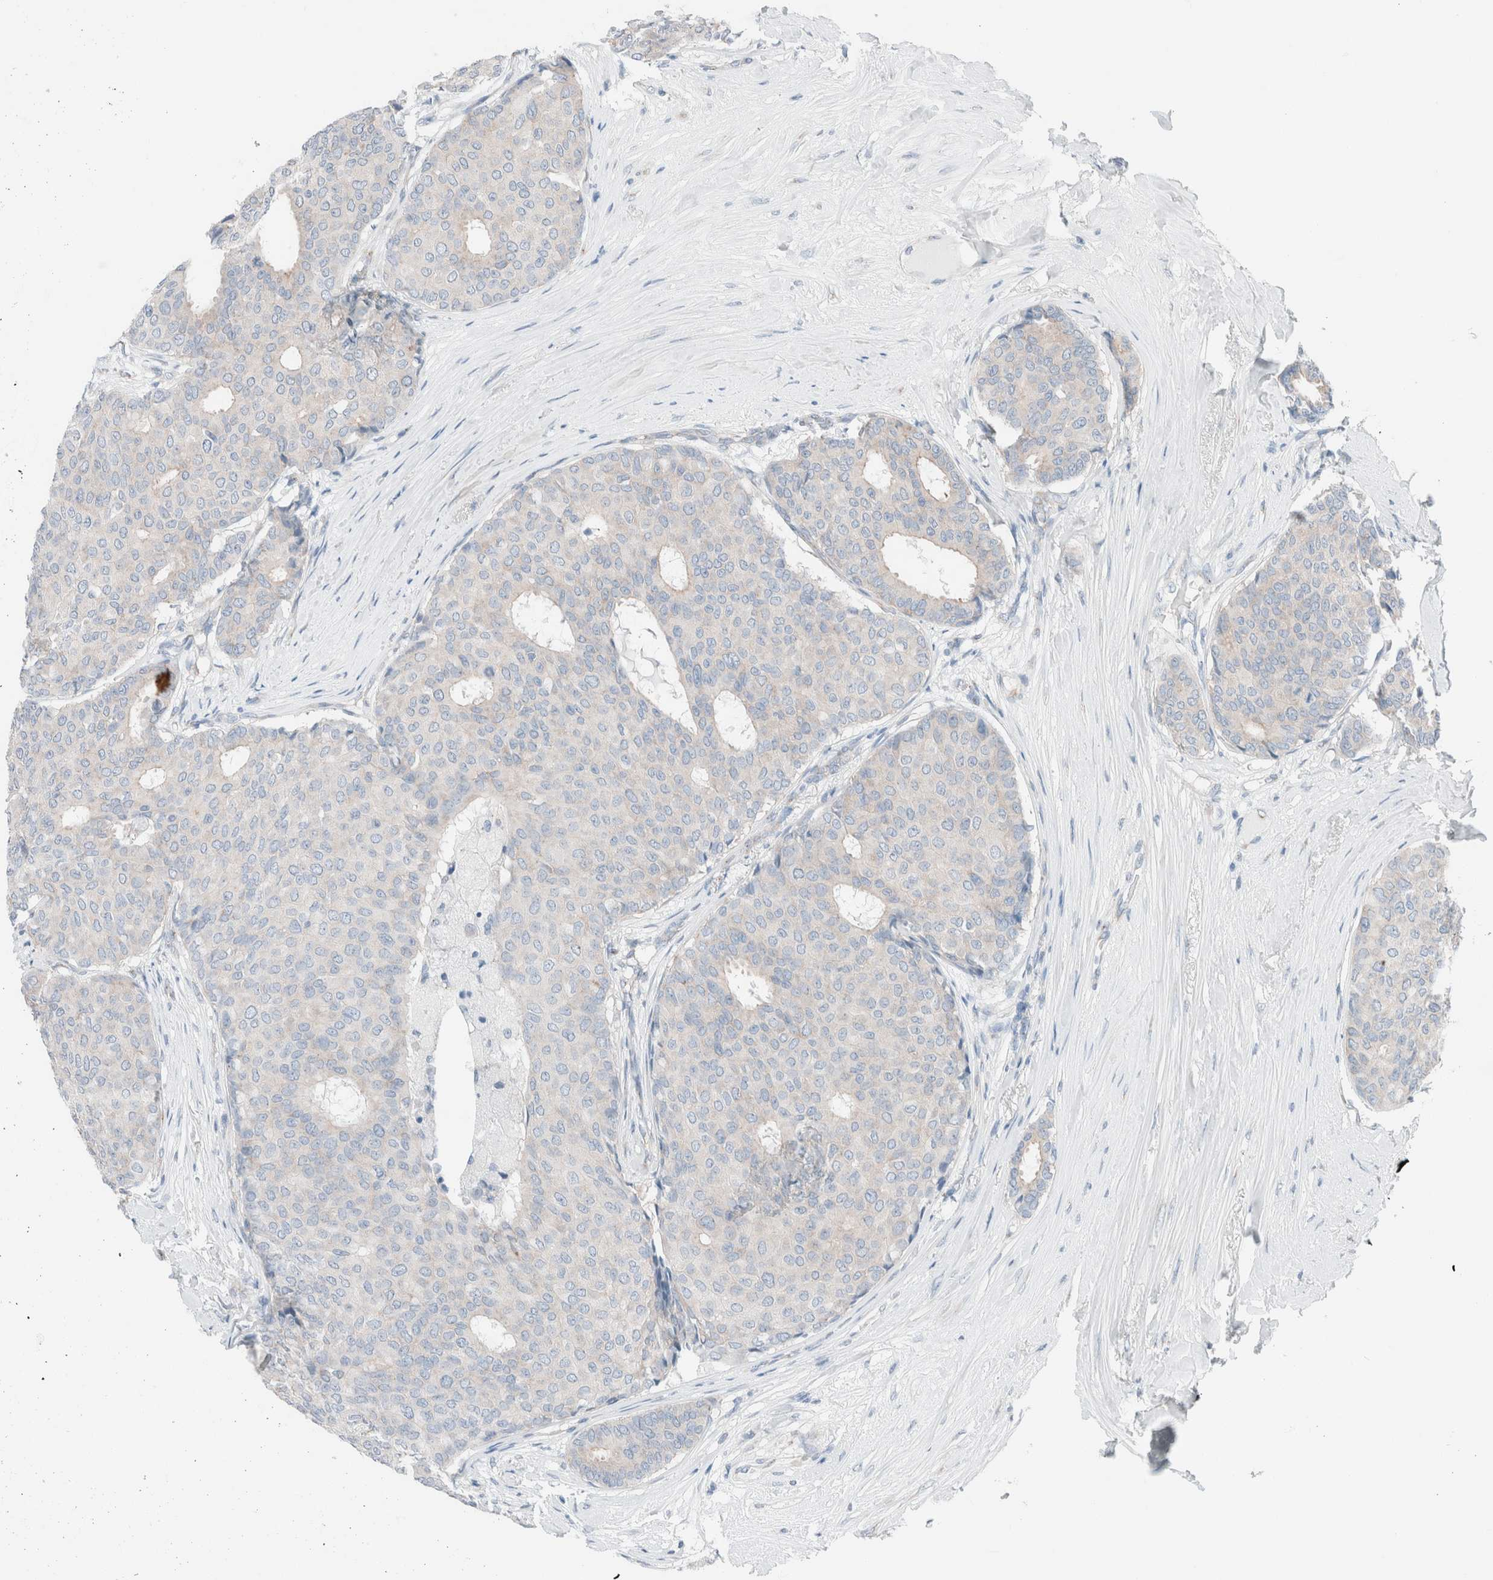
{"staining": {"intensity": "negative", "quantity": "none", "location": "none"}, "tissue": "breast cancer", "cell_type": "Tumor cells", "image_type": "cancer", "snomed": [{"axis": "morphology", "description": "Duct carcinoma"}, {"axis": "topography", "description": "Breast"}], "caption": "High power microscopy histopathology image of an immunohistochemistry (IHC) image of breast cancer, revealing no significant expression in tumor cells. (DAB (3,3'-diaminobenzidine) immunohistochemistry with hematoxylin counter stain).", "gene": "CASC3", "patient": {"sex": "female", "age": 75}}